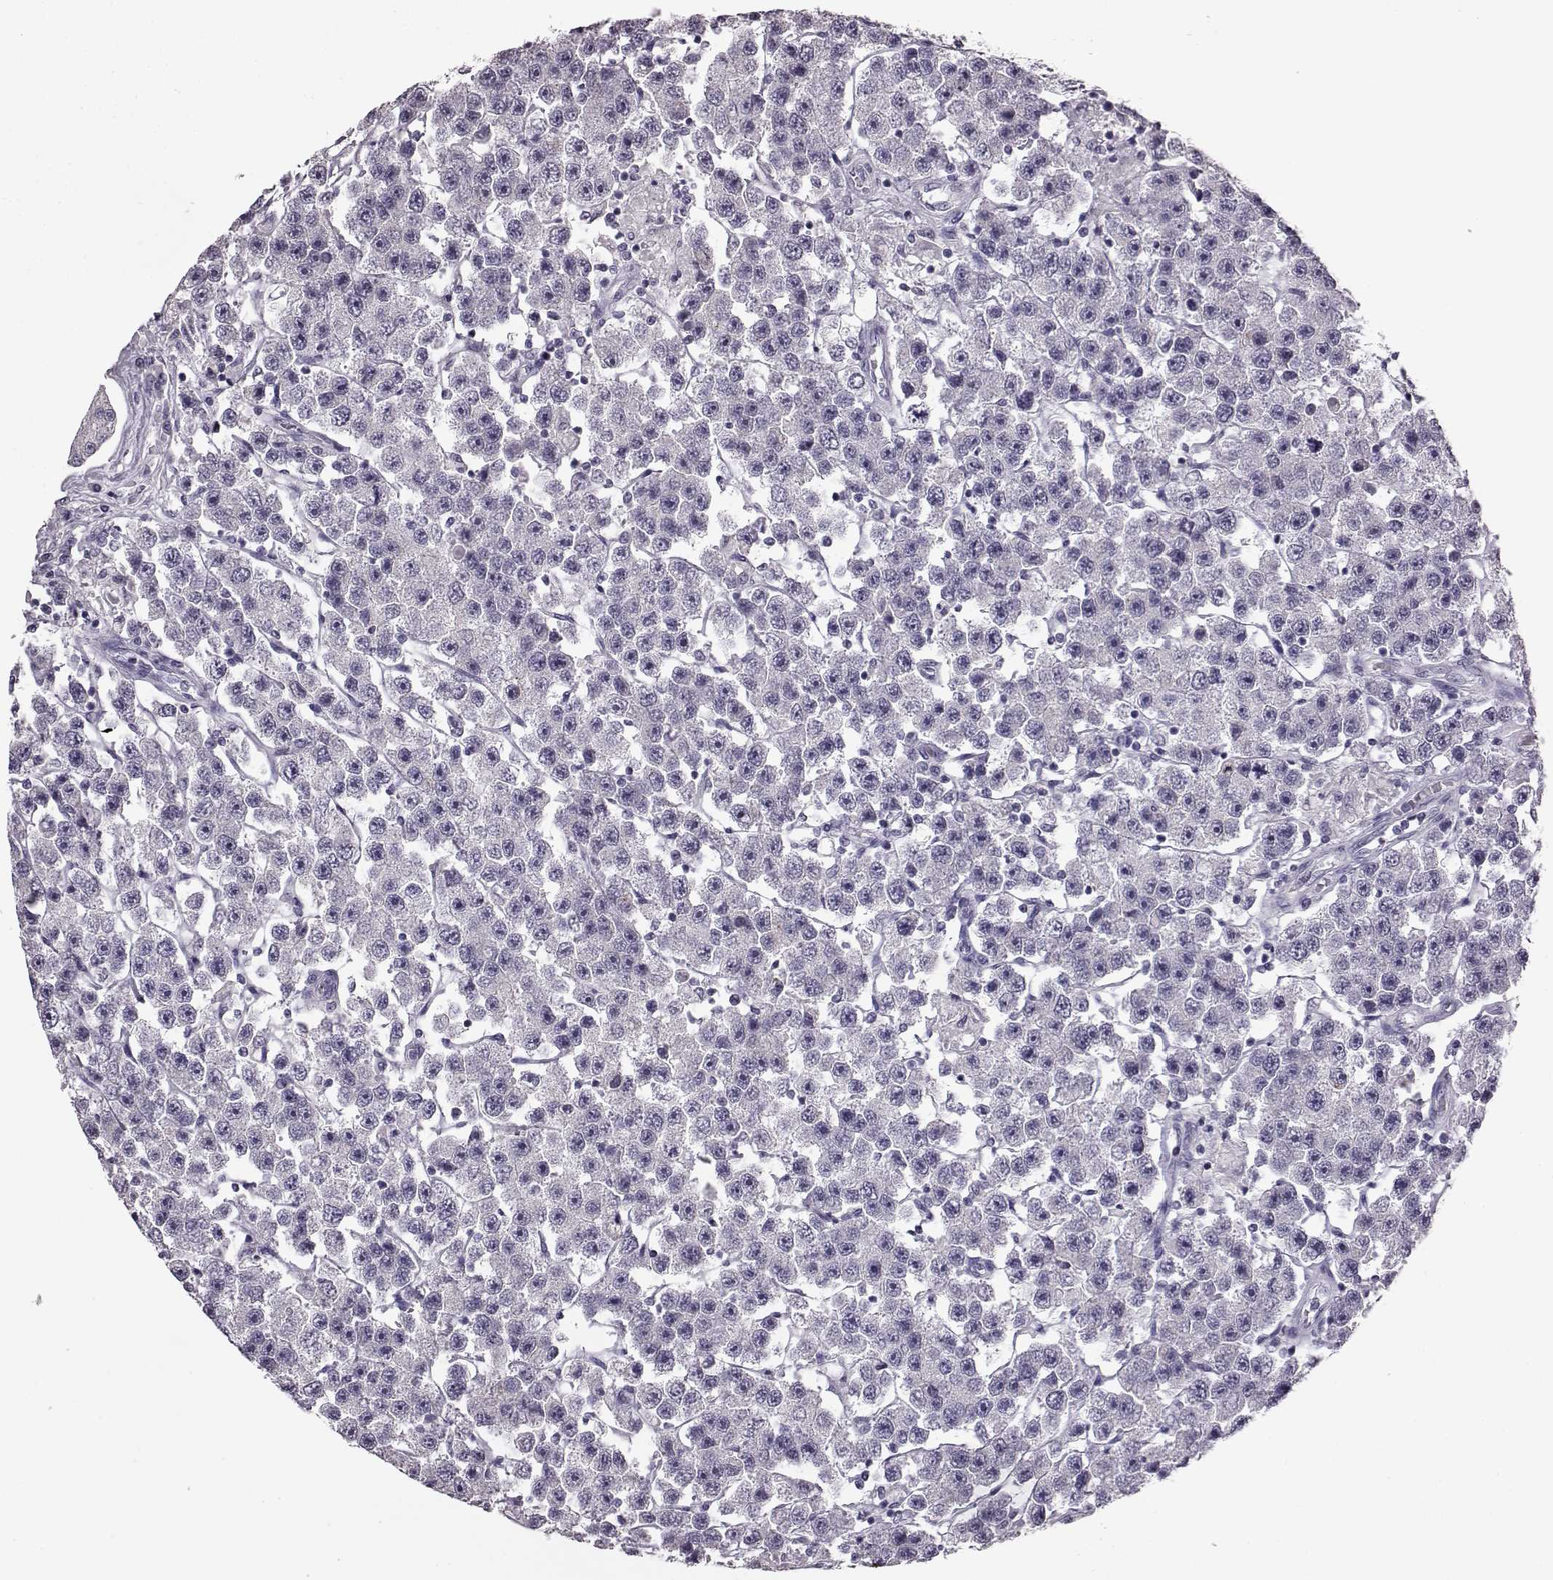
{"staining": {"intensity": "negative", "quantity": "none", "location": "none"}, "tissue": "testis cancer", "cell_type": "Tumor cells", "image_type": "cancer", "snomed": [{"axis": "morphology", "description": "Seminoma, NOS"}, {"axis": "topography", "description": "Testis"}], "caption": "An image of seminoma (testis) stained for a protein shows no brown staining in tumor cells.", "gene": "ODAD4", "patient": {"sex": "male", "age": 45}}